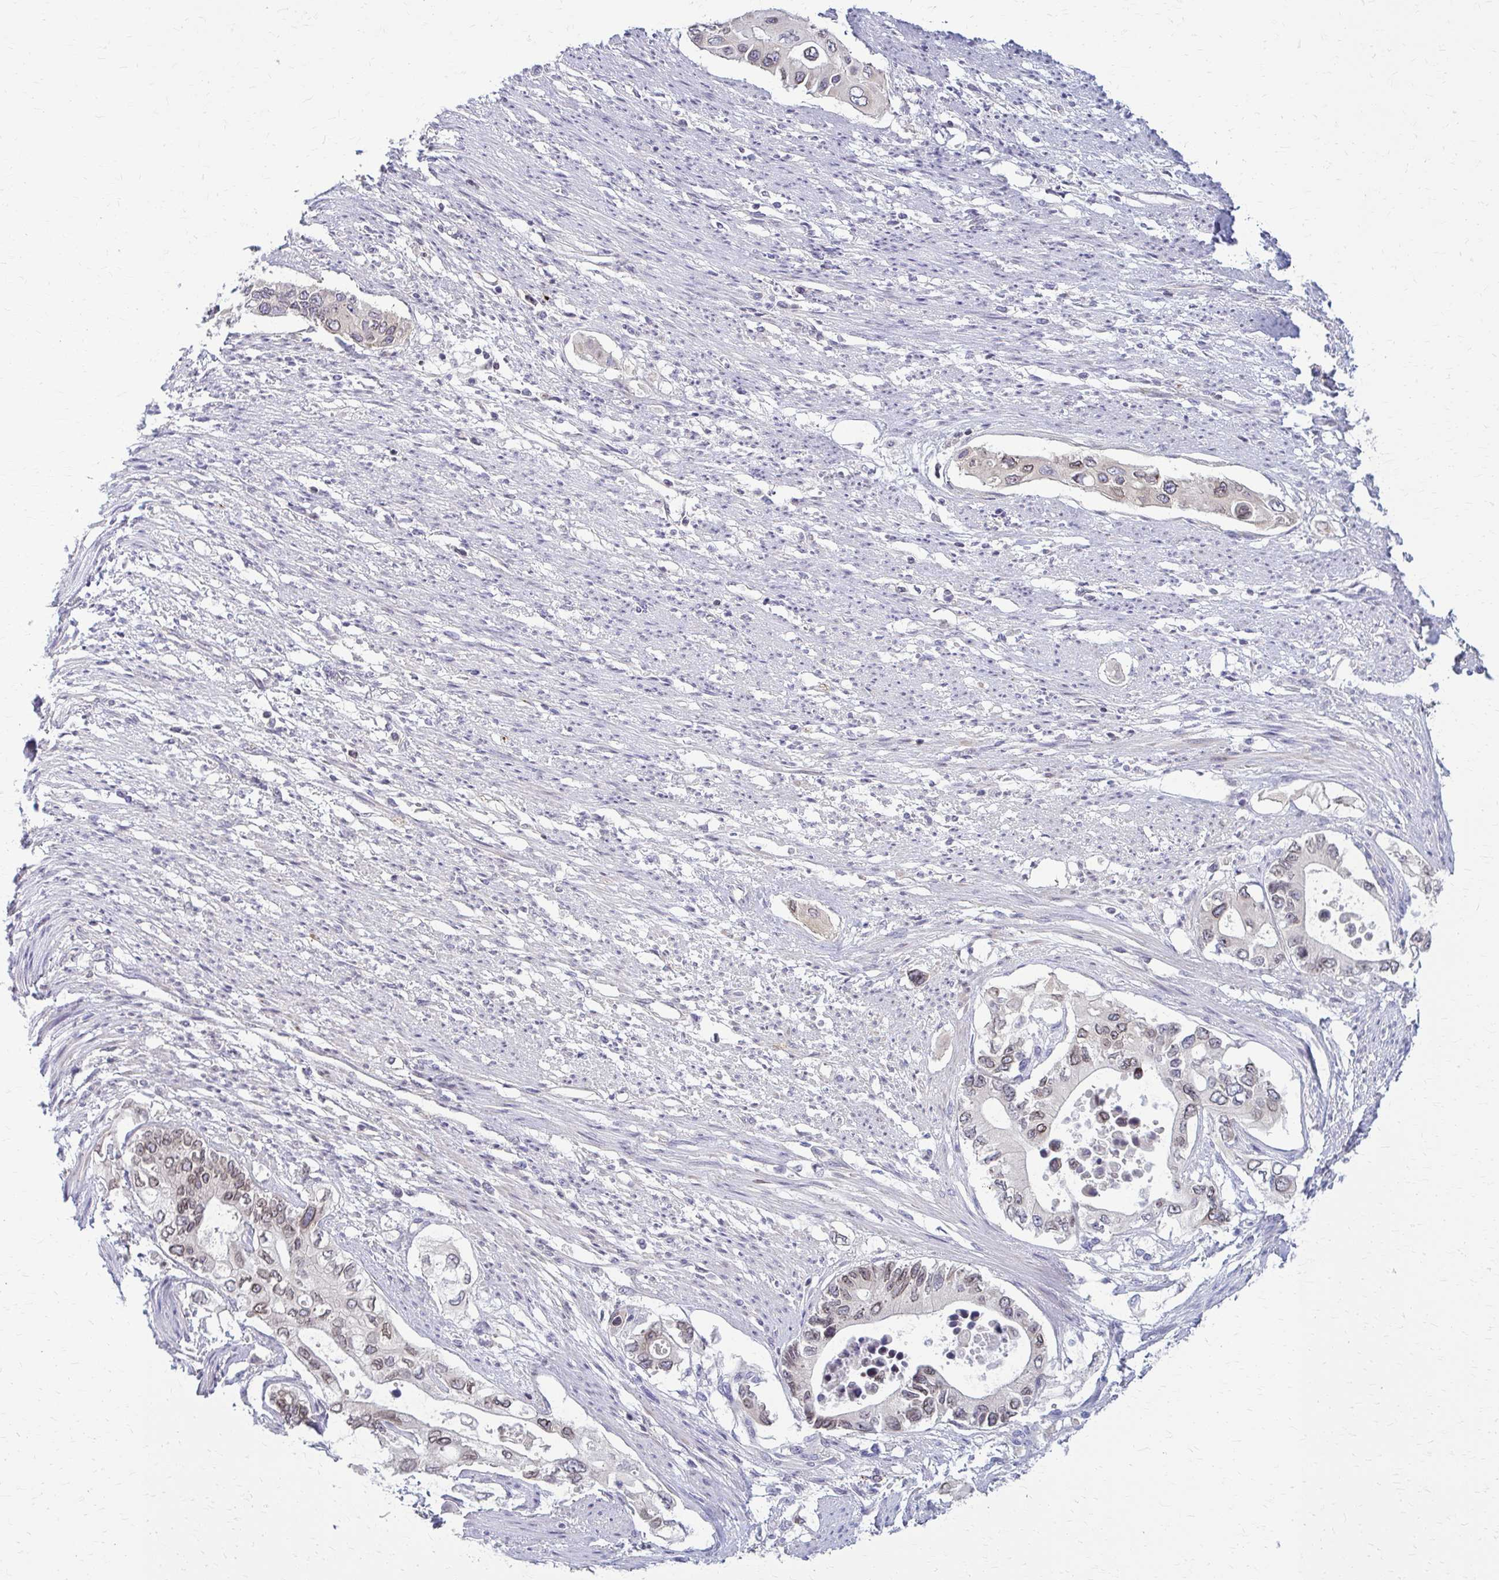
{"staining": {"intensity": "weak", "quantity": "<25%", "location": "nuclear"}, "tissue": "pancreatic cancer", "cell_type": "Tumor cells", "image_type": "cancer", "snomed": [{"axis": "morphology", "description": "Adenocarcinoma, NOS"}, {"axis": "topography", "description": "Pancreas"}], "caption": "This is an IHC histopathology image of pancreatic adenocarcinoma. There is no staining in tumor cells.", "gene": "MCRIP2", "patient": {"sex": "female", "age": 63}}